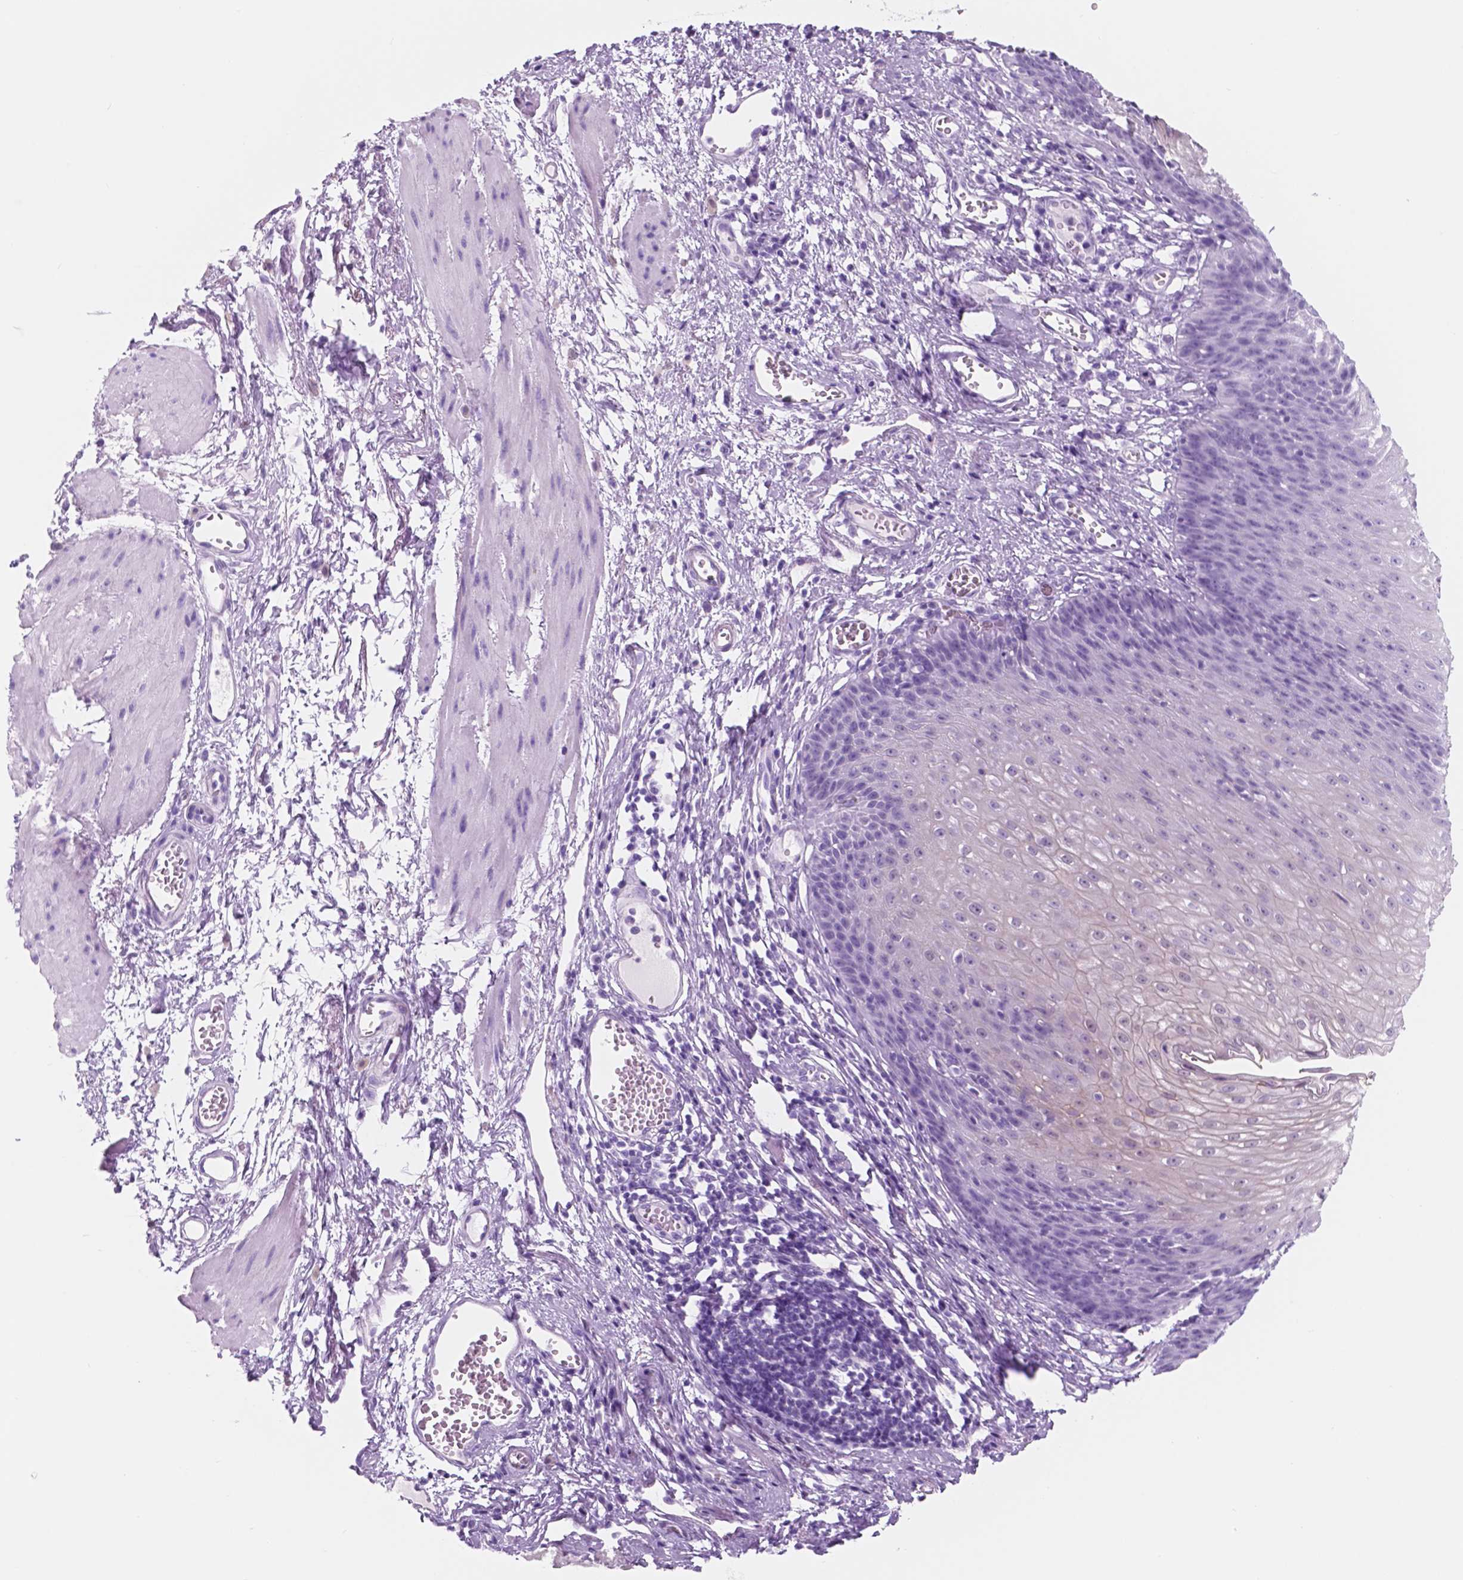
{"staining": {"intensity": "negative", "quantity": "none", "location": "none"}, "tissue": "esophagus", "cell_type": "Squamous epithelial cells", "image_type": "normal", "snomed": [{"axis": "morphology", "description": "Normal tissue, NOS"}, {"axis": "topography", "description": "Esophagus"}], "caption": "High power microscopy image of an IHC micrograph of unremarkable esophagus, revealing no significant positivity in squamous epithelial cells. The staining is performed using DAB (3,3'-diaminobenzidine) brown chromogen with nuclei counter-stained in using hematoxylin.", "gene": "CUZD1", "patient": {"sex": "male", "age": 72}}